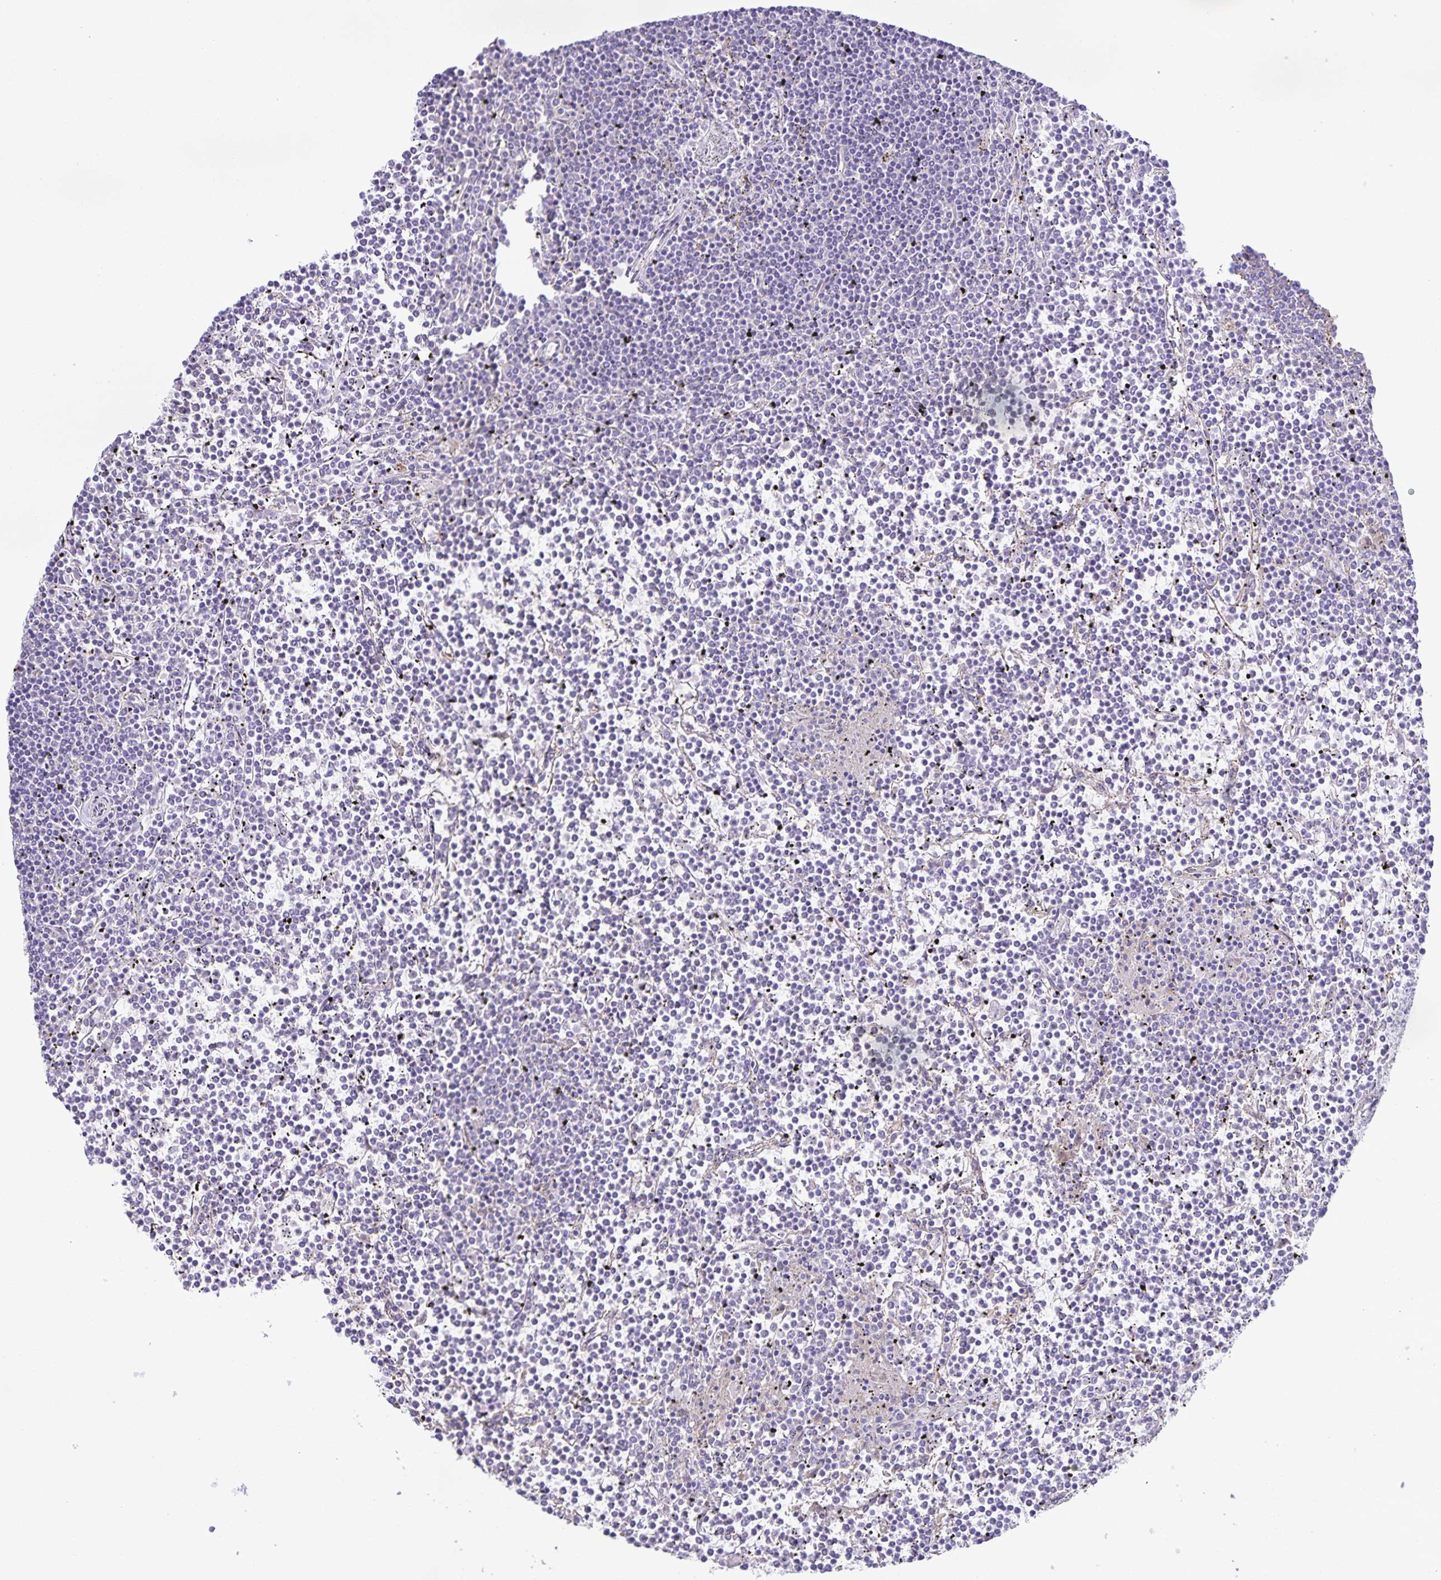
{"staining": {"intensity": "negative", "quantity": "none", "location": "none"}, "tissue": "lymphoma", "cell_type": "Tumor cells", "image_type": "cancer", "snomed": [{"axis": "morphology", "description": "Malignant lymphoma, non-Hodgkin's type, Low grade"}, {"axis": "topography", "description": "Spleen"}], "caption": "Human malignant lymphoma, non-Hodgkin's type (low-grade) stained for a protein using immunohistochemistry (IHC) displays no expression in tumor cells.", "gene": "BOLL", "patient": {"sex": "female", "age": 19}}